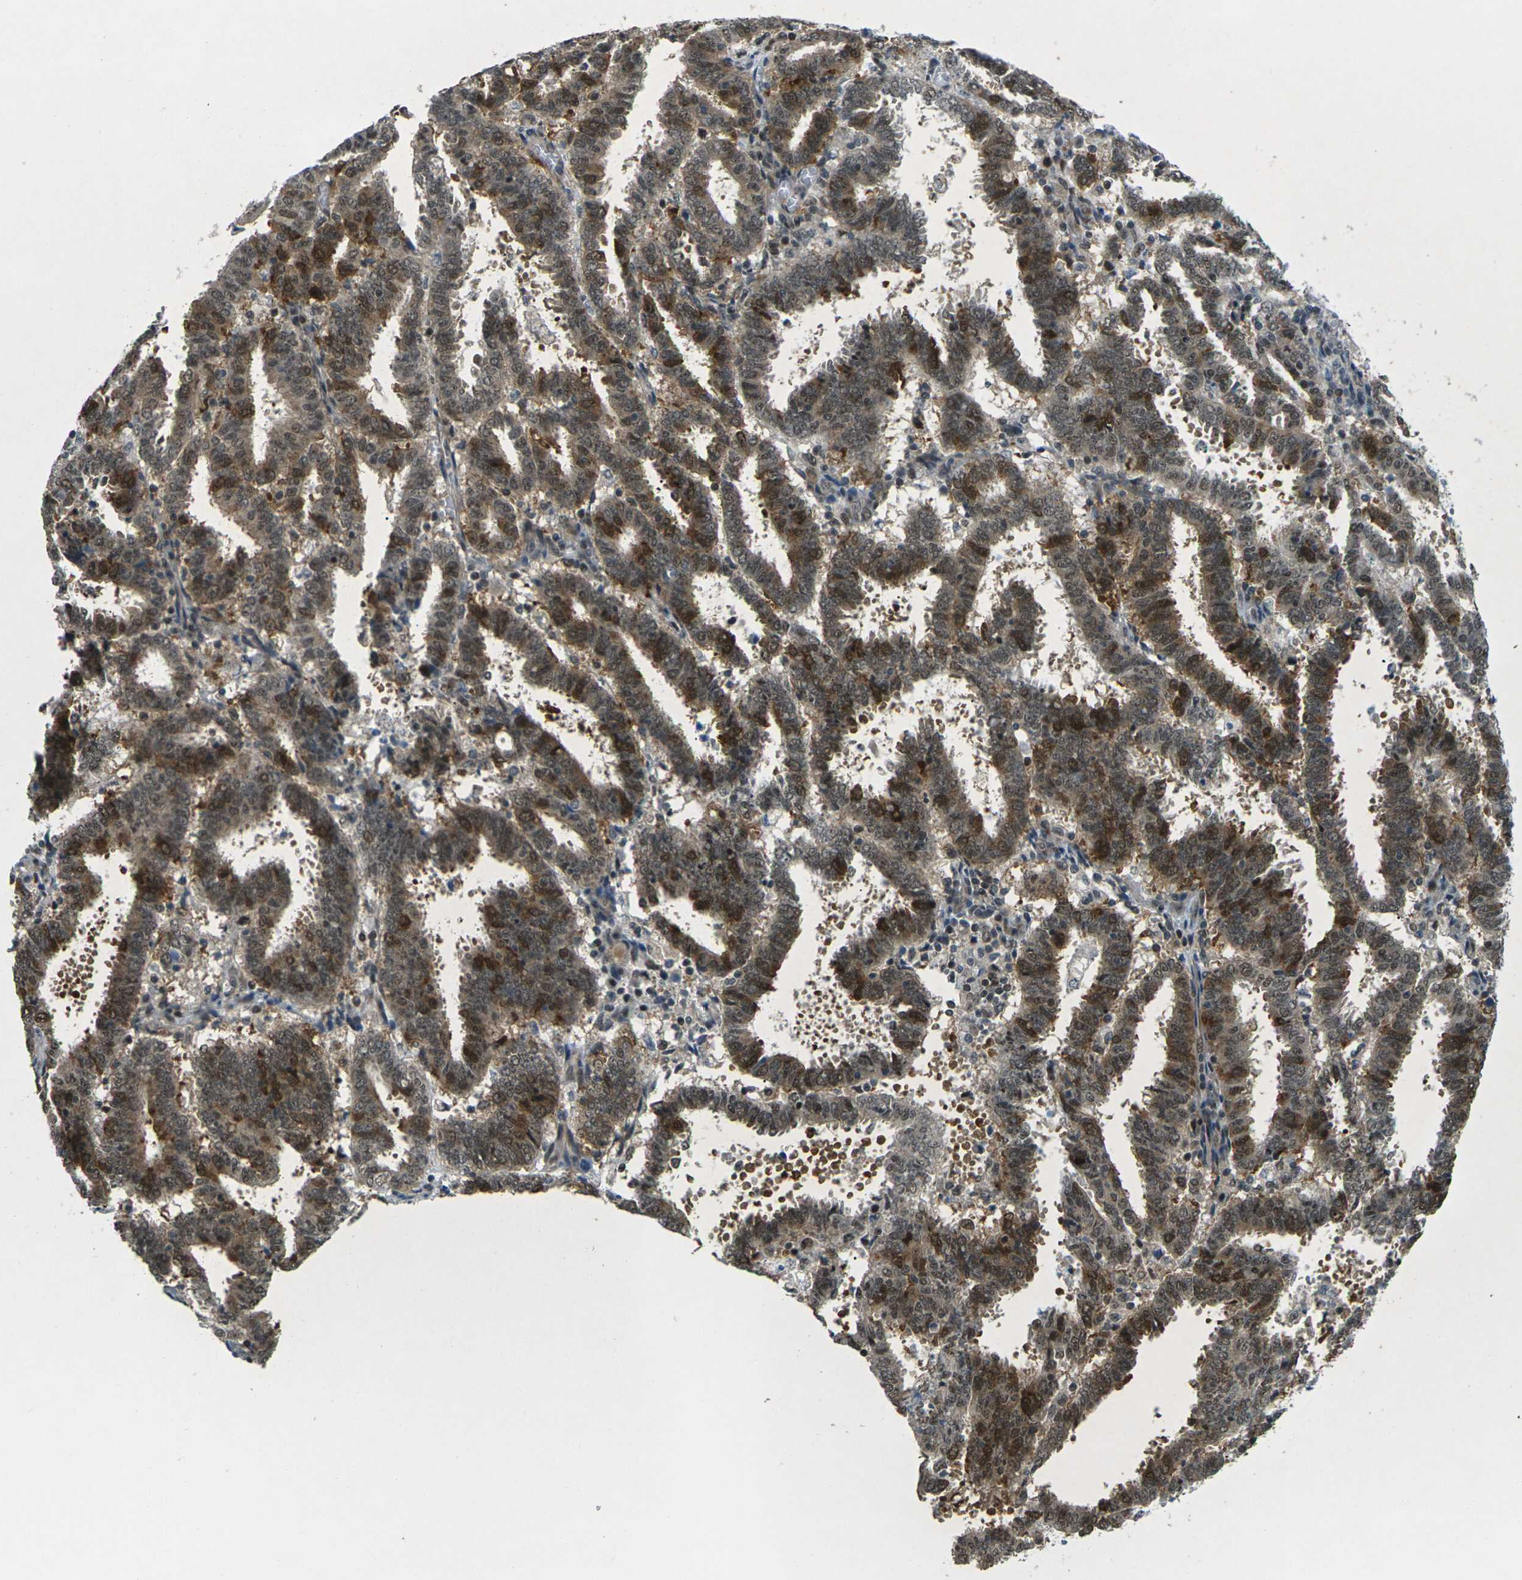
{"staining": {"intensity": "strong", "quantity": ">75%", "location": "cytoplasmic/membranous,nuclear"}, "tissue": "endometrial cancer", "cell_type": "Tumor cells", "image_type": "cancer", "snomed": [{"axis": "morphology", "description": "Adenocarcinoma, NOS"}, {"axis": "topography", "description": "Uterus"}], "caption": "Immunohistochemistry (IHC) (DAB (3,3'-diaminobenzidine)) staining of human endometrial cancer (adenocarcinoma) exhibits strong cytoplasmic/membranous and nuclear protein staining in about >75% of tumor cells.", "gene": "UBE2S", "patient": {"sex": "female", "age": 83}}